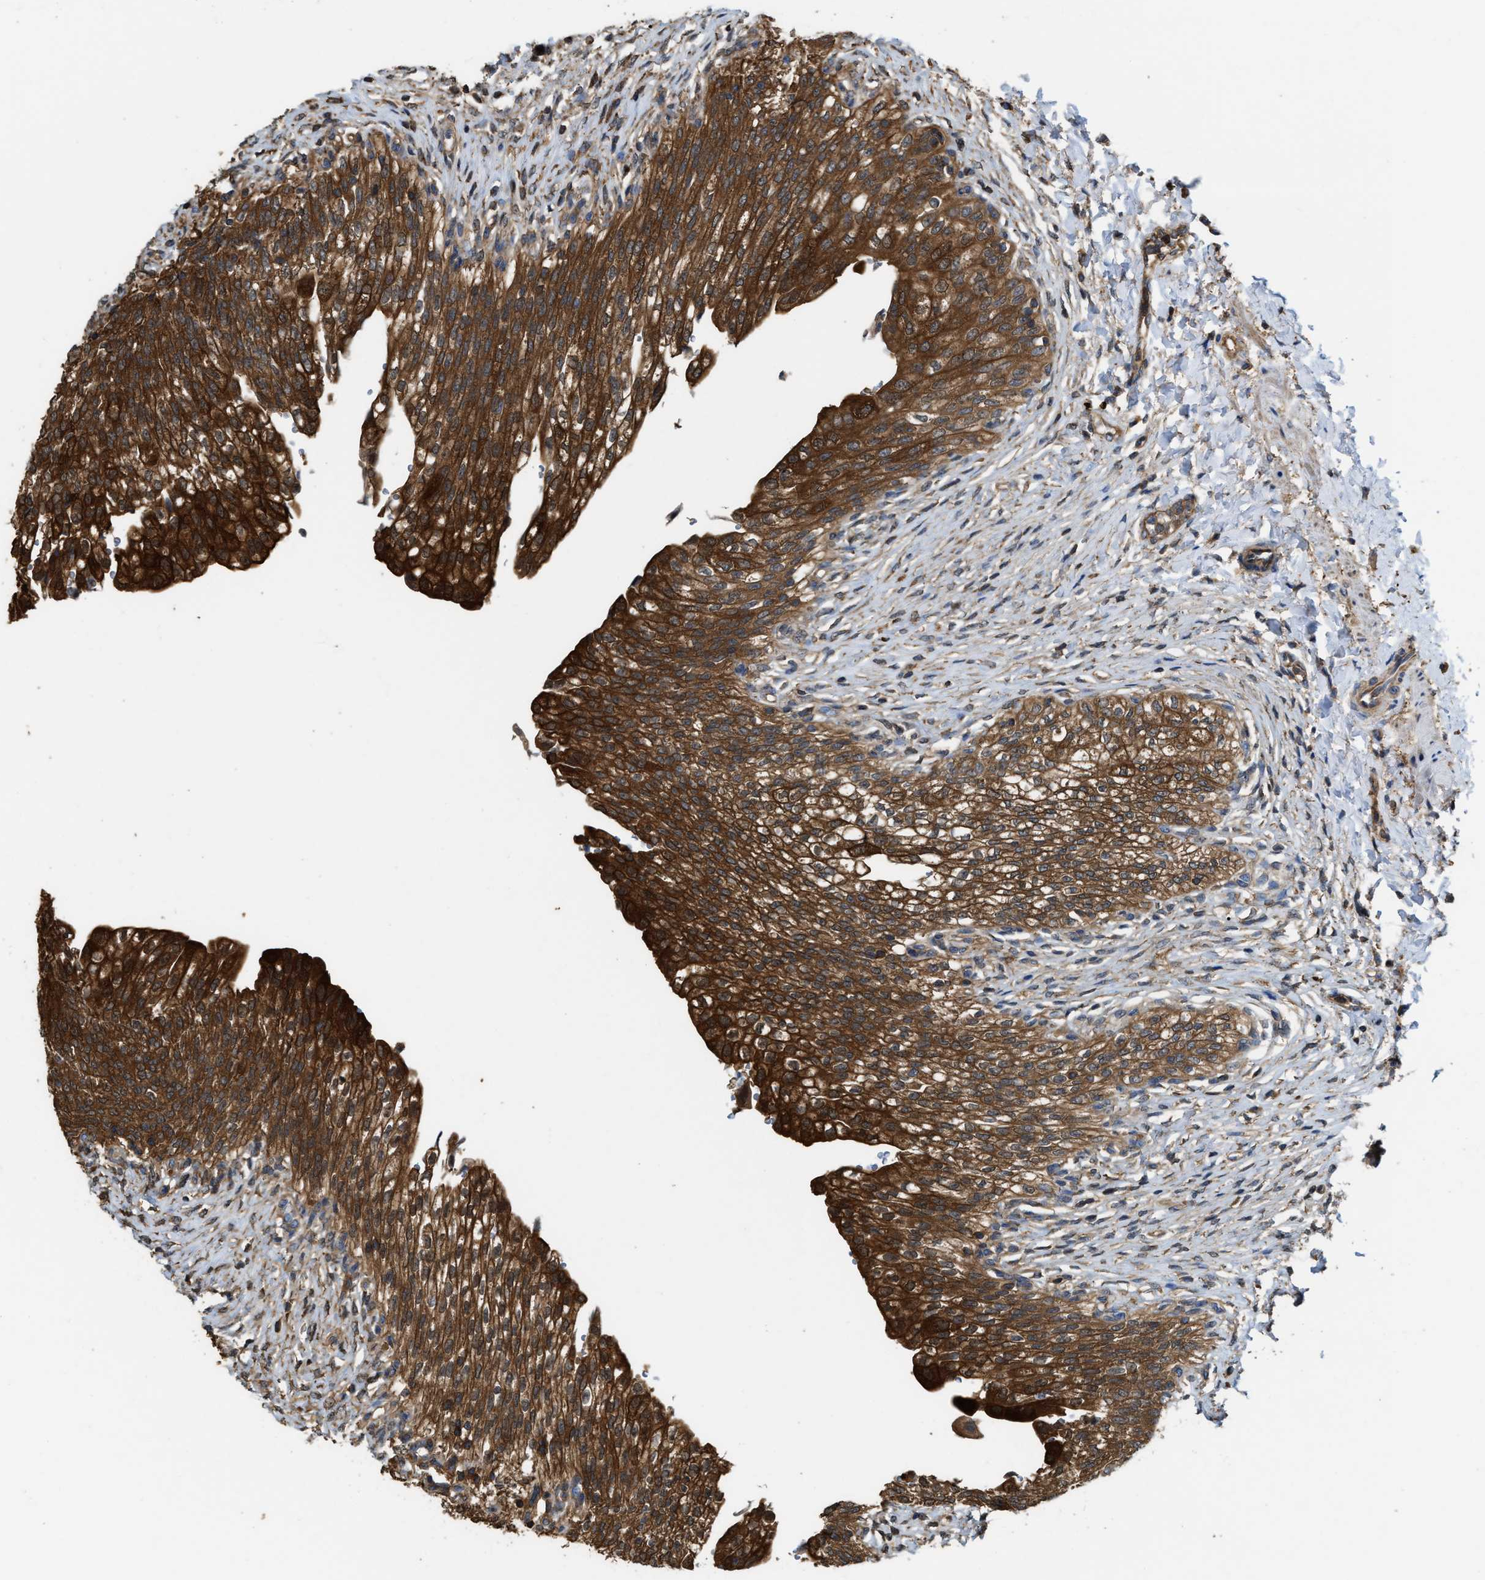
{"staining": {"intensity": "strong", "quantity": ">75%", "location": "cytoplasmic/membranous"}, "tissue": "urinary bladder", "cell_type": "Urothelial cells", "image_type": "normal", "snomed": [{"axis": "morphology", "description": "Urothelial carcinoma, High grade"}, {"axis": "topography", "description": "Urinary bladder"}], "caption": "A histopathology image of human urinary bladder stained for a protein displays strong cytoplasmic/membranous brown staining in urothelial cells.", "gene": "ATIC", "patient": {"sex": "male", "age": 46}}